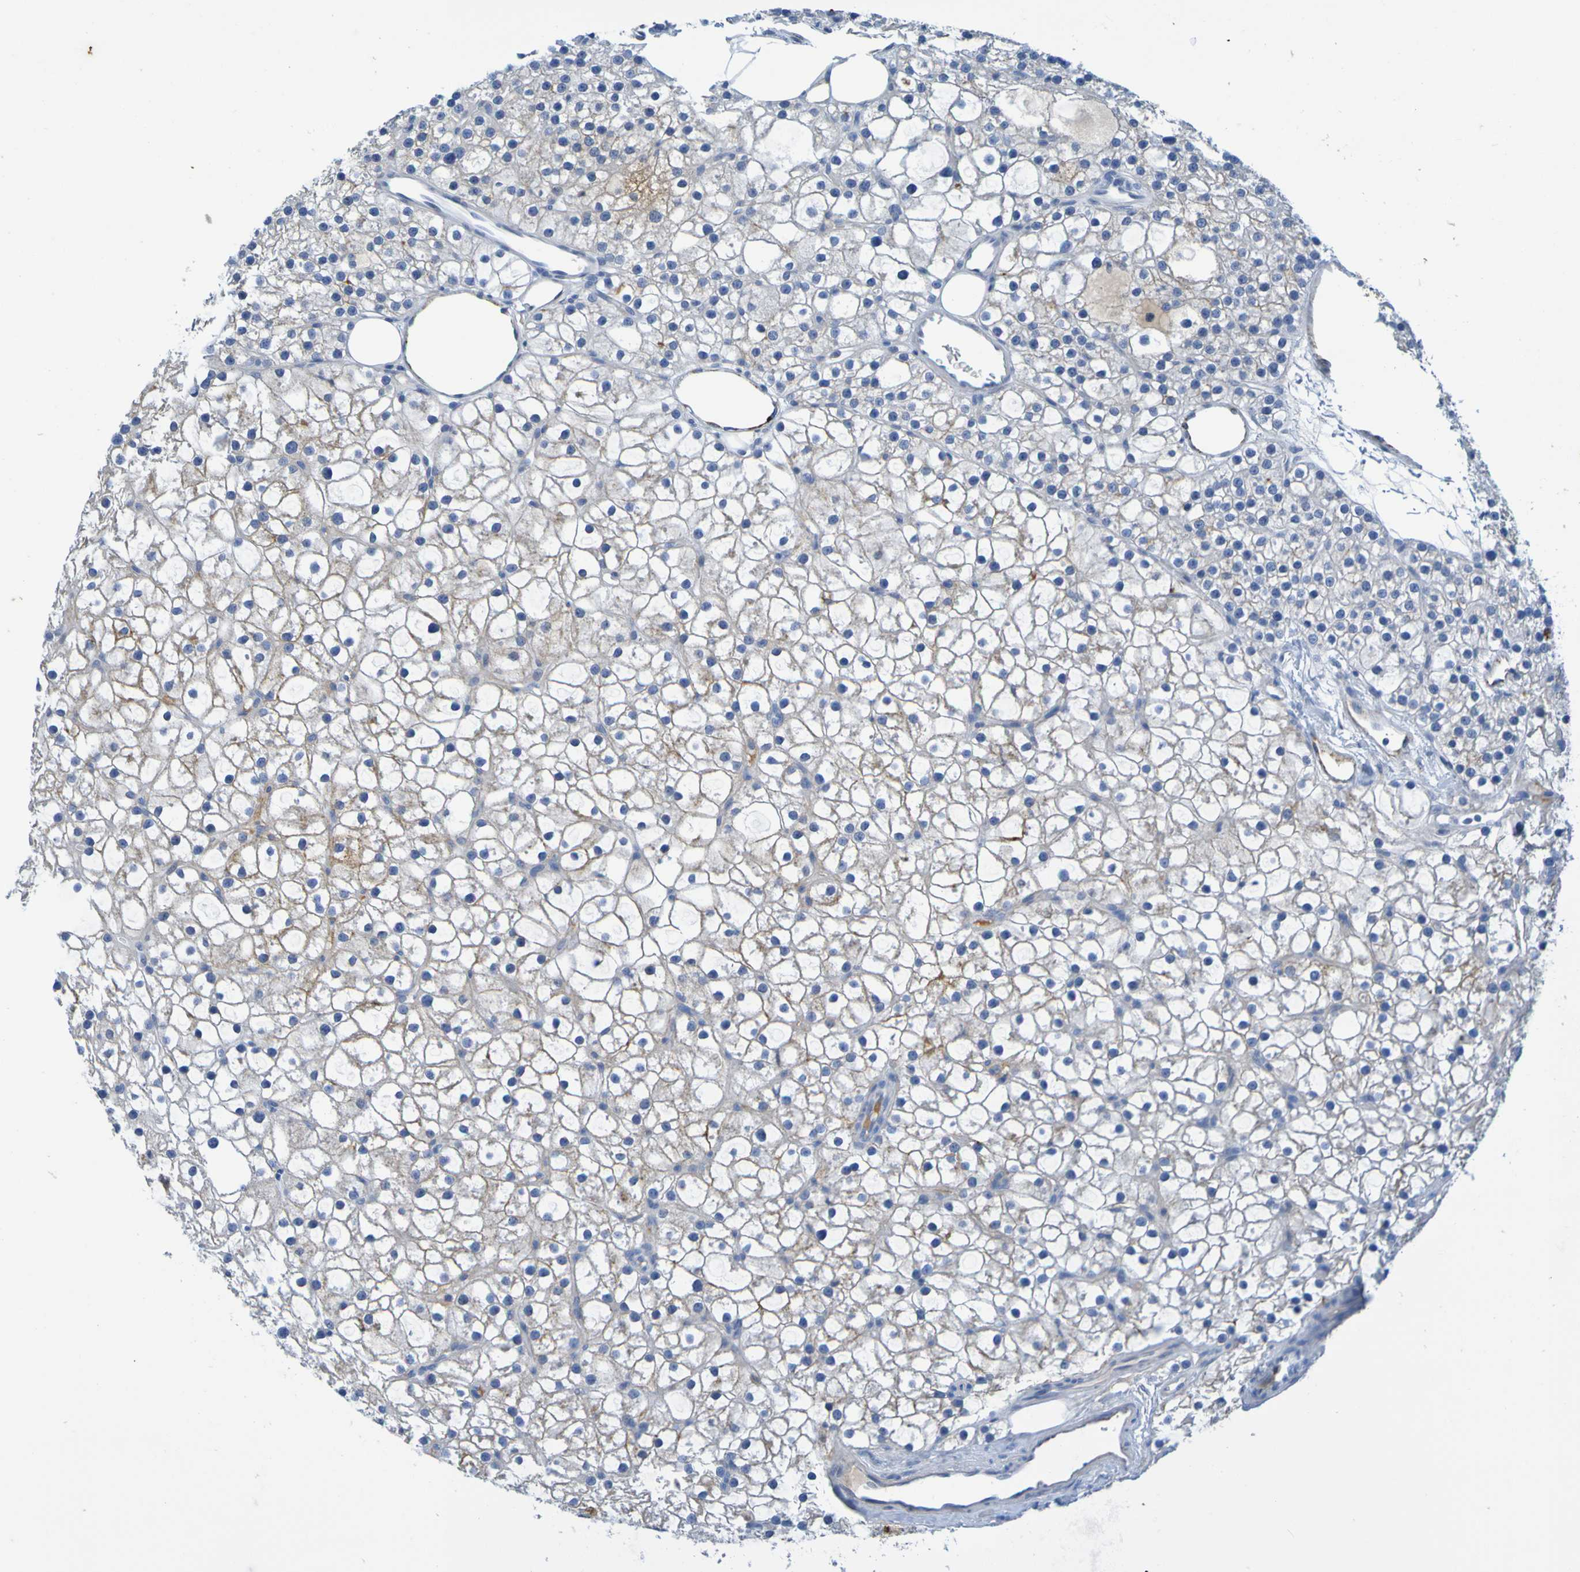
{"staining": {"intensity": "weak", "quantity": "25%-75%", "location": "cytoplasmic/membranous"}, "tissue": "parathyroid gland", "cell_type": "Glandular cells", "image_type": "normal", "snomed": [{"axis": "morphology", "description": "Normal tissue, NOS"}, {"axis": "morphology", "description": "Adenoma, NOS"}, {"axis": "topography", "description": "Parathyroid gland"}], "caption": "Immunohistochemistry micrograph of benign human parathyroid gland stained for a protein (brown), which displays low levels of weak cytoplasmic/membranous staining in approximately 25%-75% of glandular cells.", "gene": "IL10", "patient": {"sex": "female", "age": 70}}